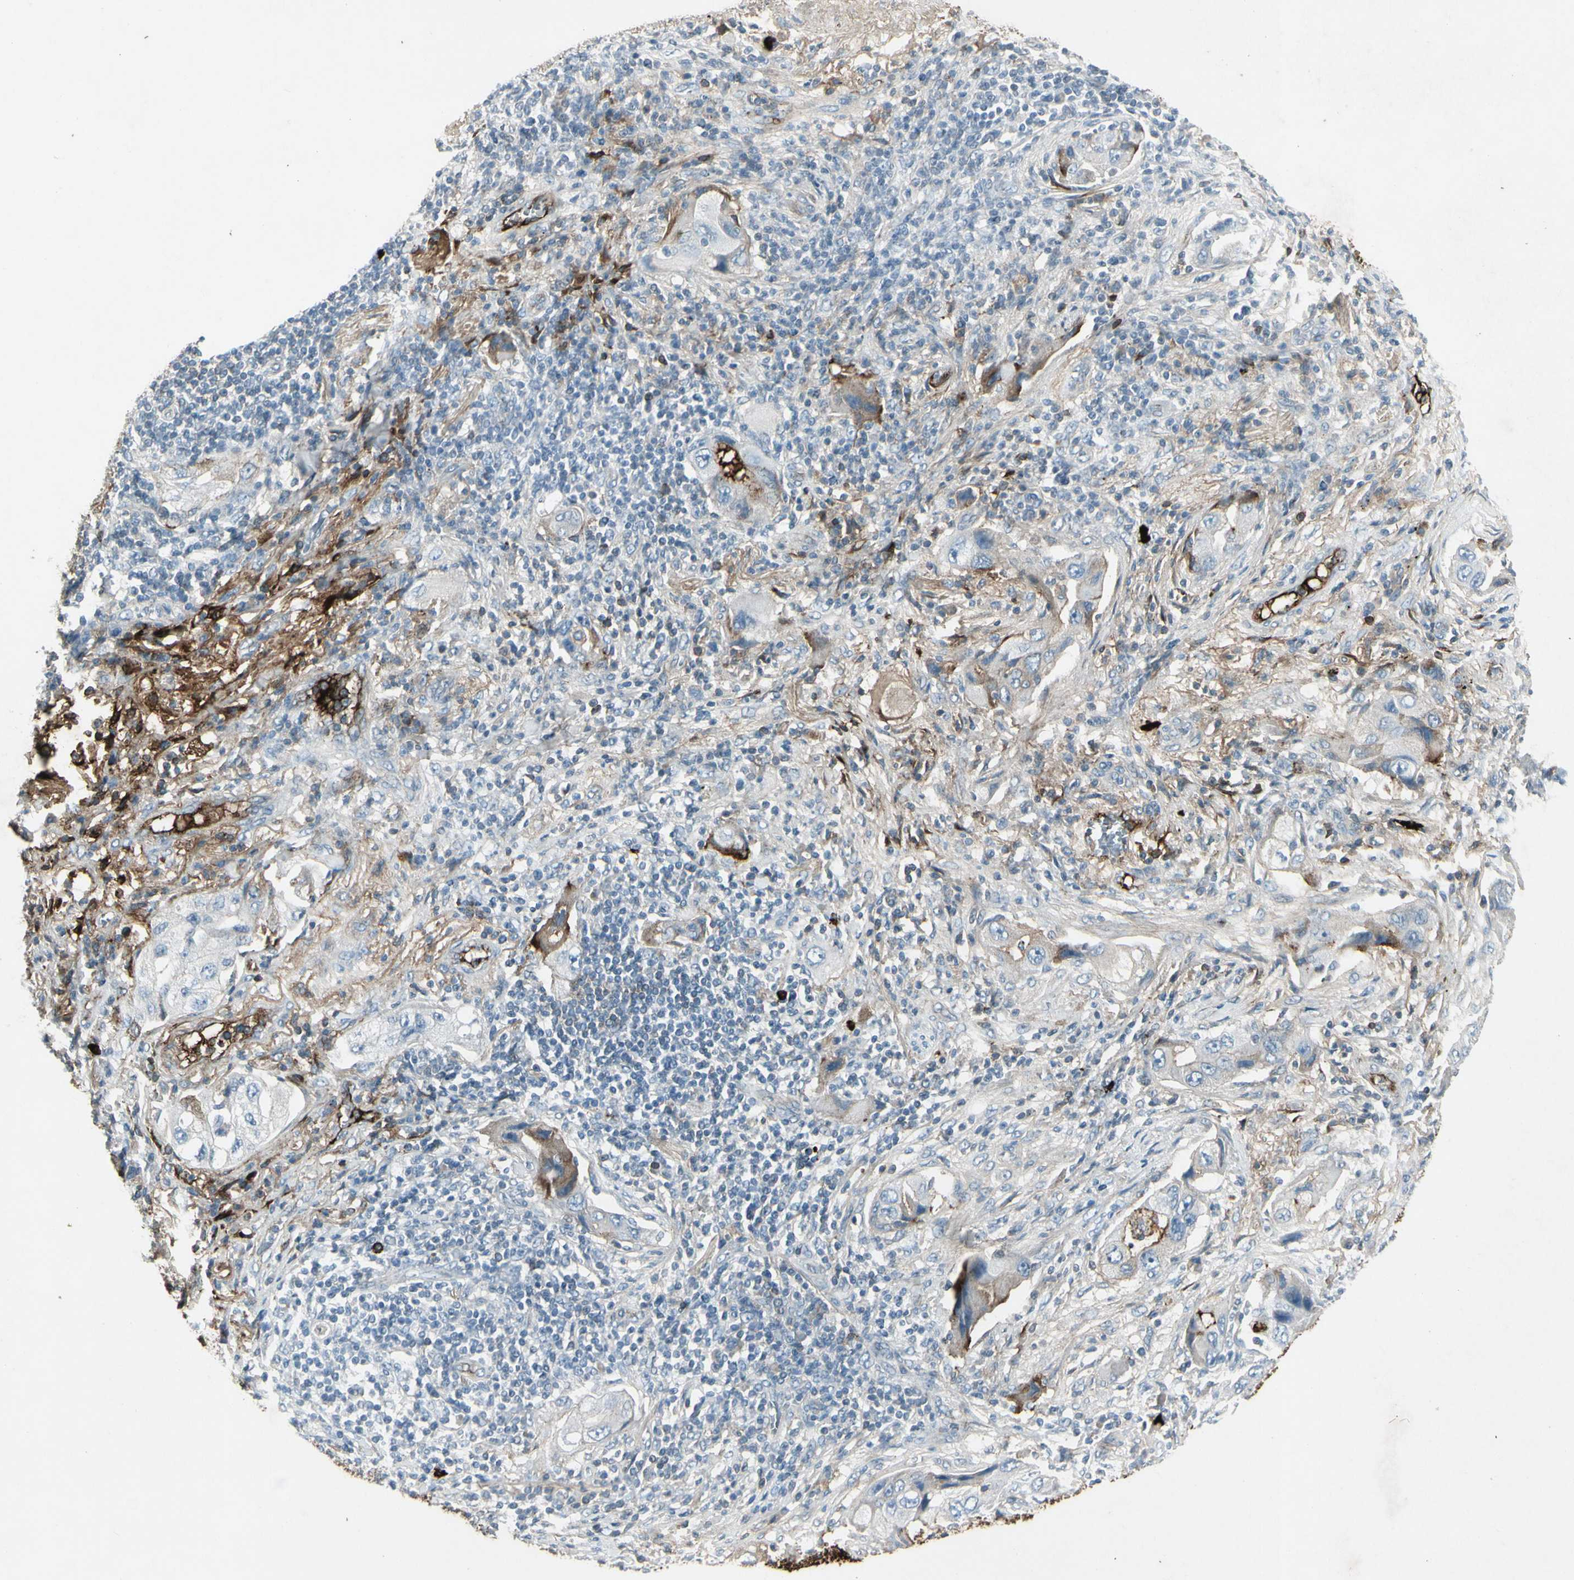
{"staining": {"intensity": "moderate", "quantity": "<25%", "location": "cytoplasmic/membranous"}, "tissue": "lung cancer", "cell_type": "Tumor cells", "image_type": "cancer", "snomed": [{"axis": "morphology", "description": "Adenocarcinoma, NOS"}, {"axis": "topography", "description": "Lung"}], "caption": "Immunohistochemistry (IHC) staining of lung adenocarcinoma, which shows low levels of moderate cytoplasmic/membranous staining in approximately <25% of tumor cells indicating moderate cytoplasmic/membranous protein positivity. The staining was performed using DAB (brown) for protein detection and nuclei were counterstained in hematoxylin (blue).", "gene": "IGHM", "patient": {"sex": "female", "age": 65}}